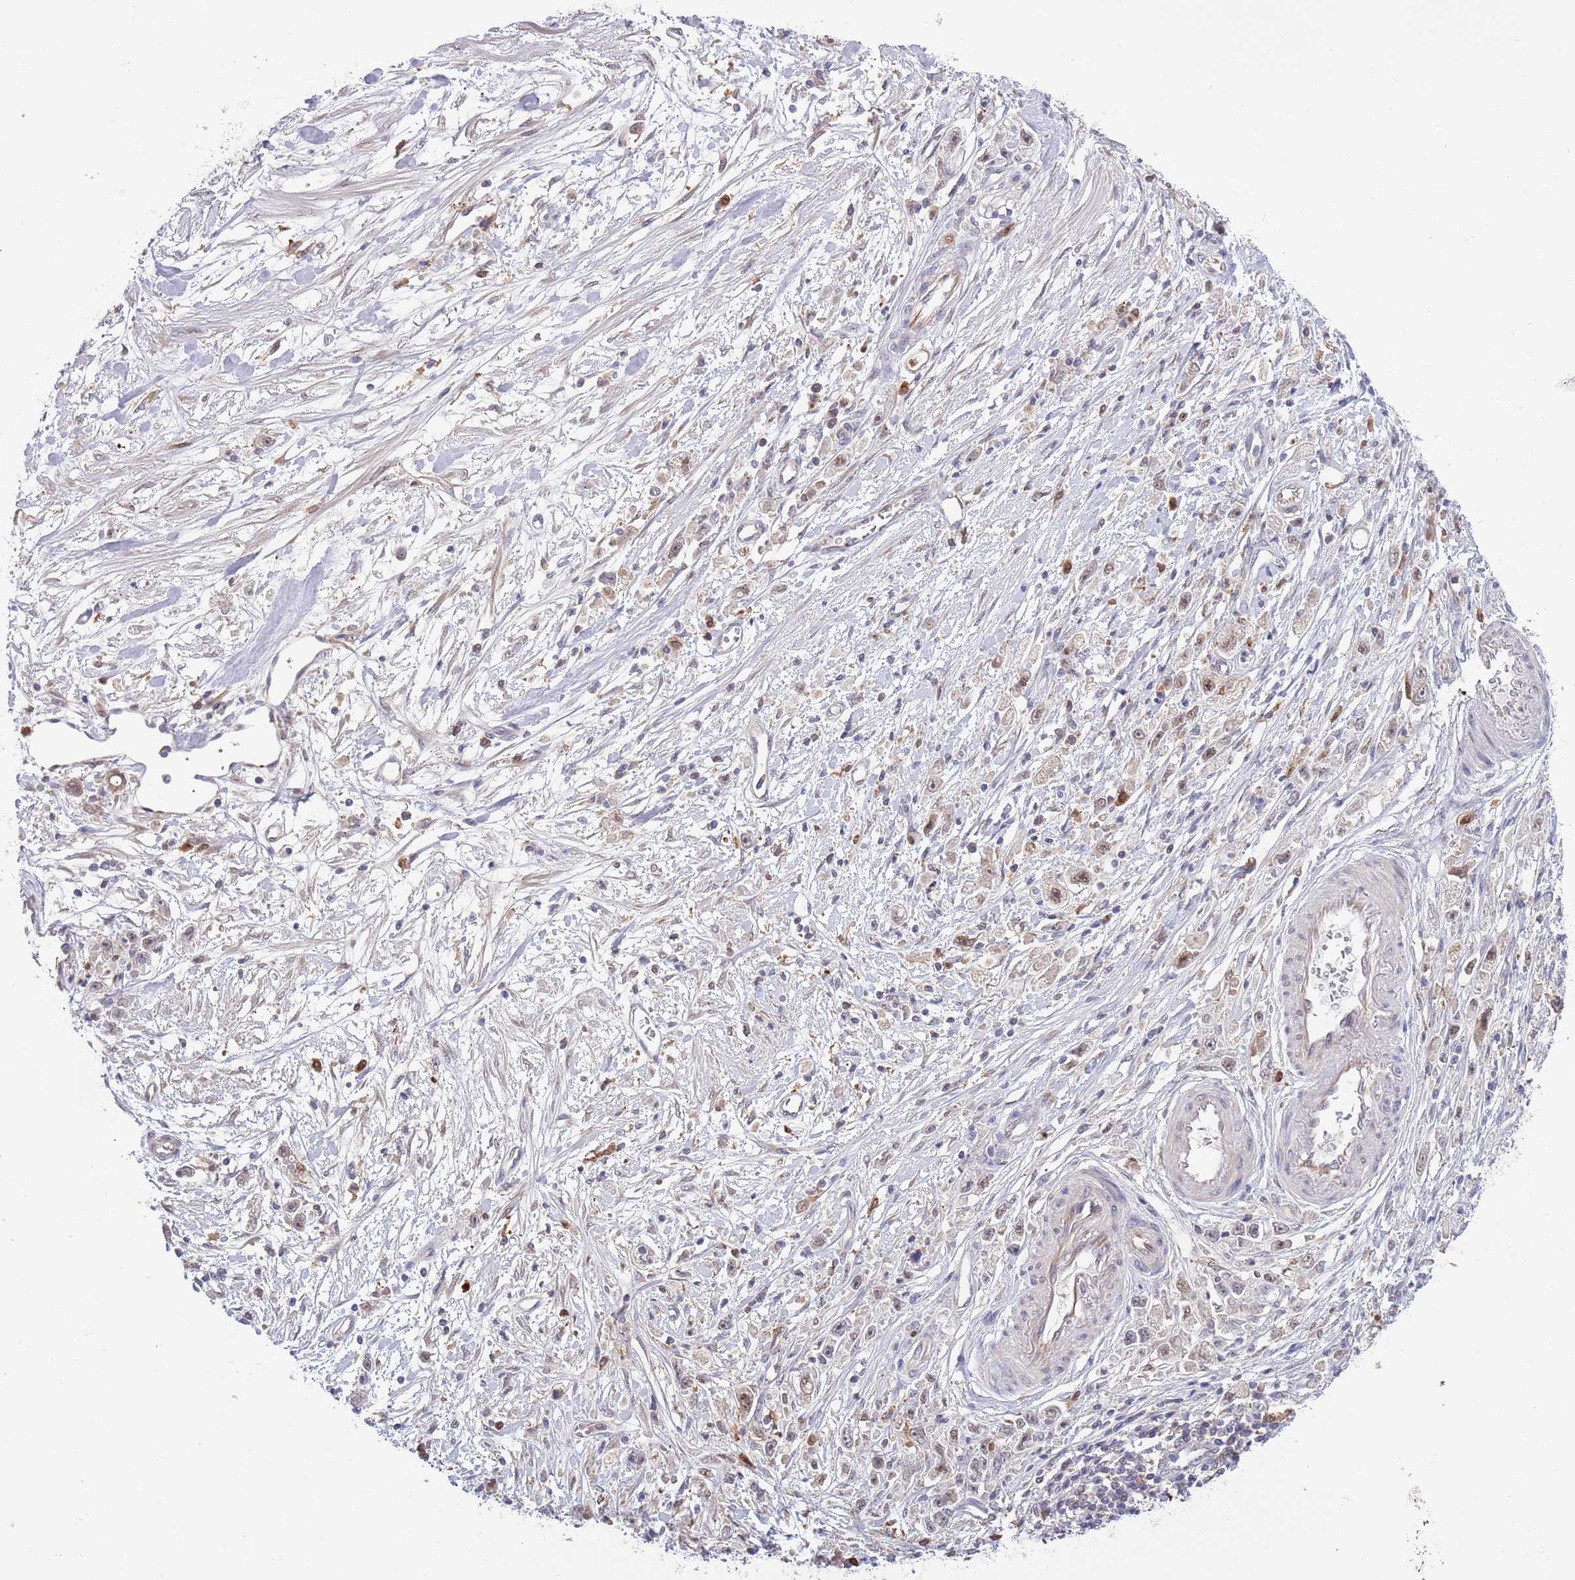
{"staining": {"intensity": "weak", "quantity": "25%-75%", "location": "nuclear"}, "tissue": "stomach cancer", "cell_type": "Tumor cells", "image_type": "cancer", "snomed": [{"axis": "morphology", "description": "Adenocarcinoma, NOS"}, {"axis": "topography", "description": "Stomach"}], "caption": "Weak nuclear protein positivity is seen in about 25%-75% of tumor cells in stomach cancer (adenocarcinoma).", "gene": "CCNJL", "patient": {"sex": "female", "age": 59}}